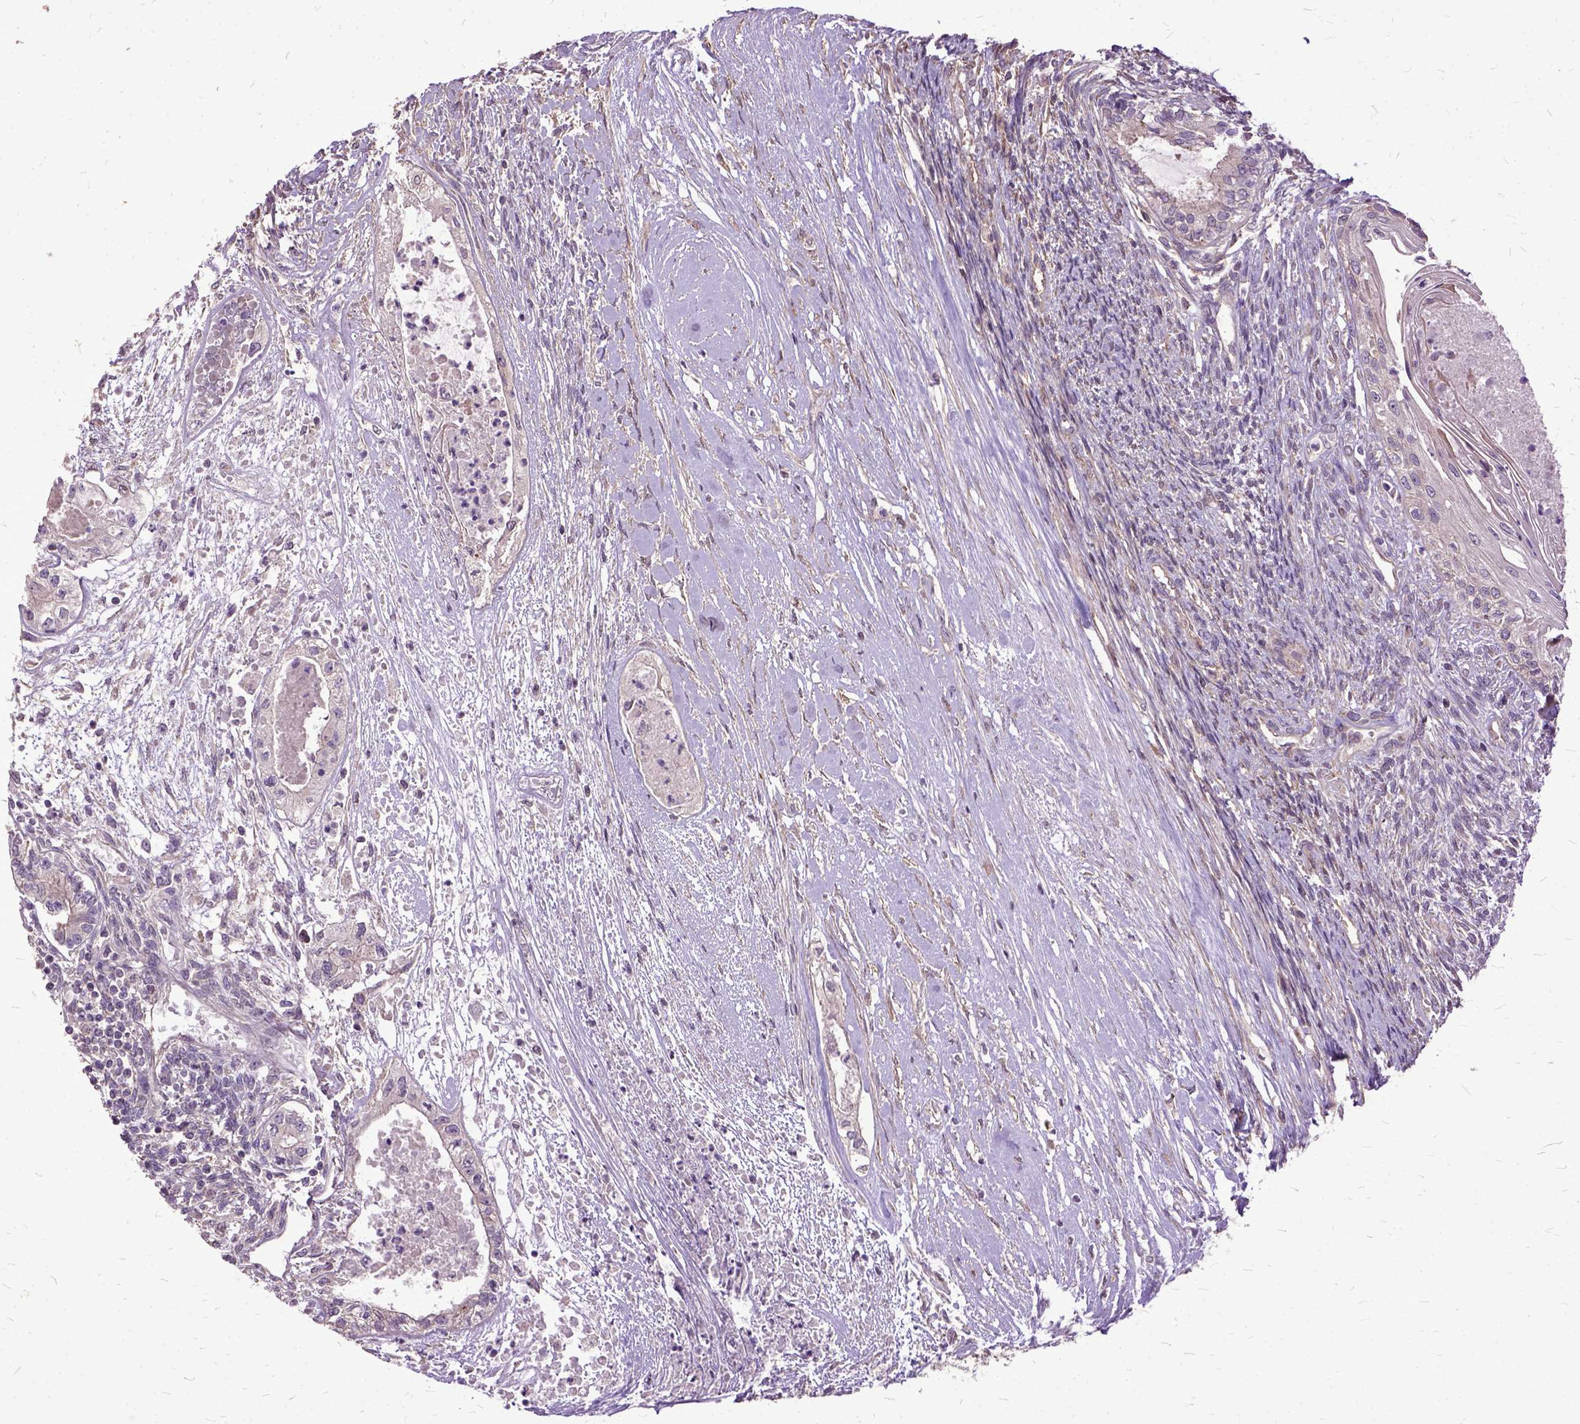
{"staining": {"intensity": "negative", "quantity": "none", "location": "none"}, "tissue": "testis cancer", "cell_type": "Tumor cells", "image_type": "cancer", "snomed": [{"axis": "morphology", "description": "Carcinoma, Embryonal, NOS"}, {"axis": "topography", "description": "Testis"}], "caption": "Testis cancer (embryonal carcinoma) stained for a protein using immunohistochemistry (IHC) exhibits no expression tumor cells.", "gene": "AREG", "patient": {"sex": "male", "age": 37}}